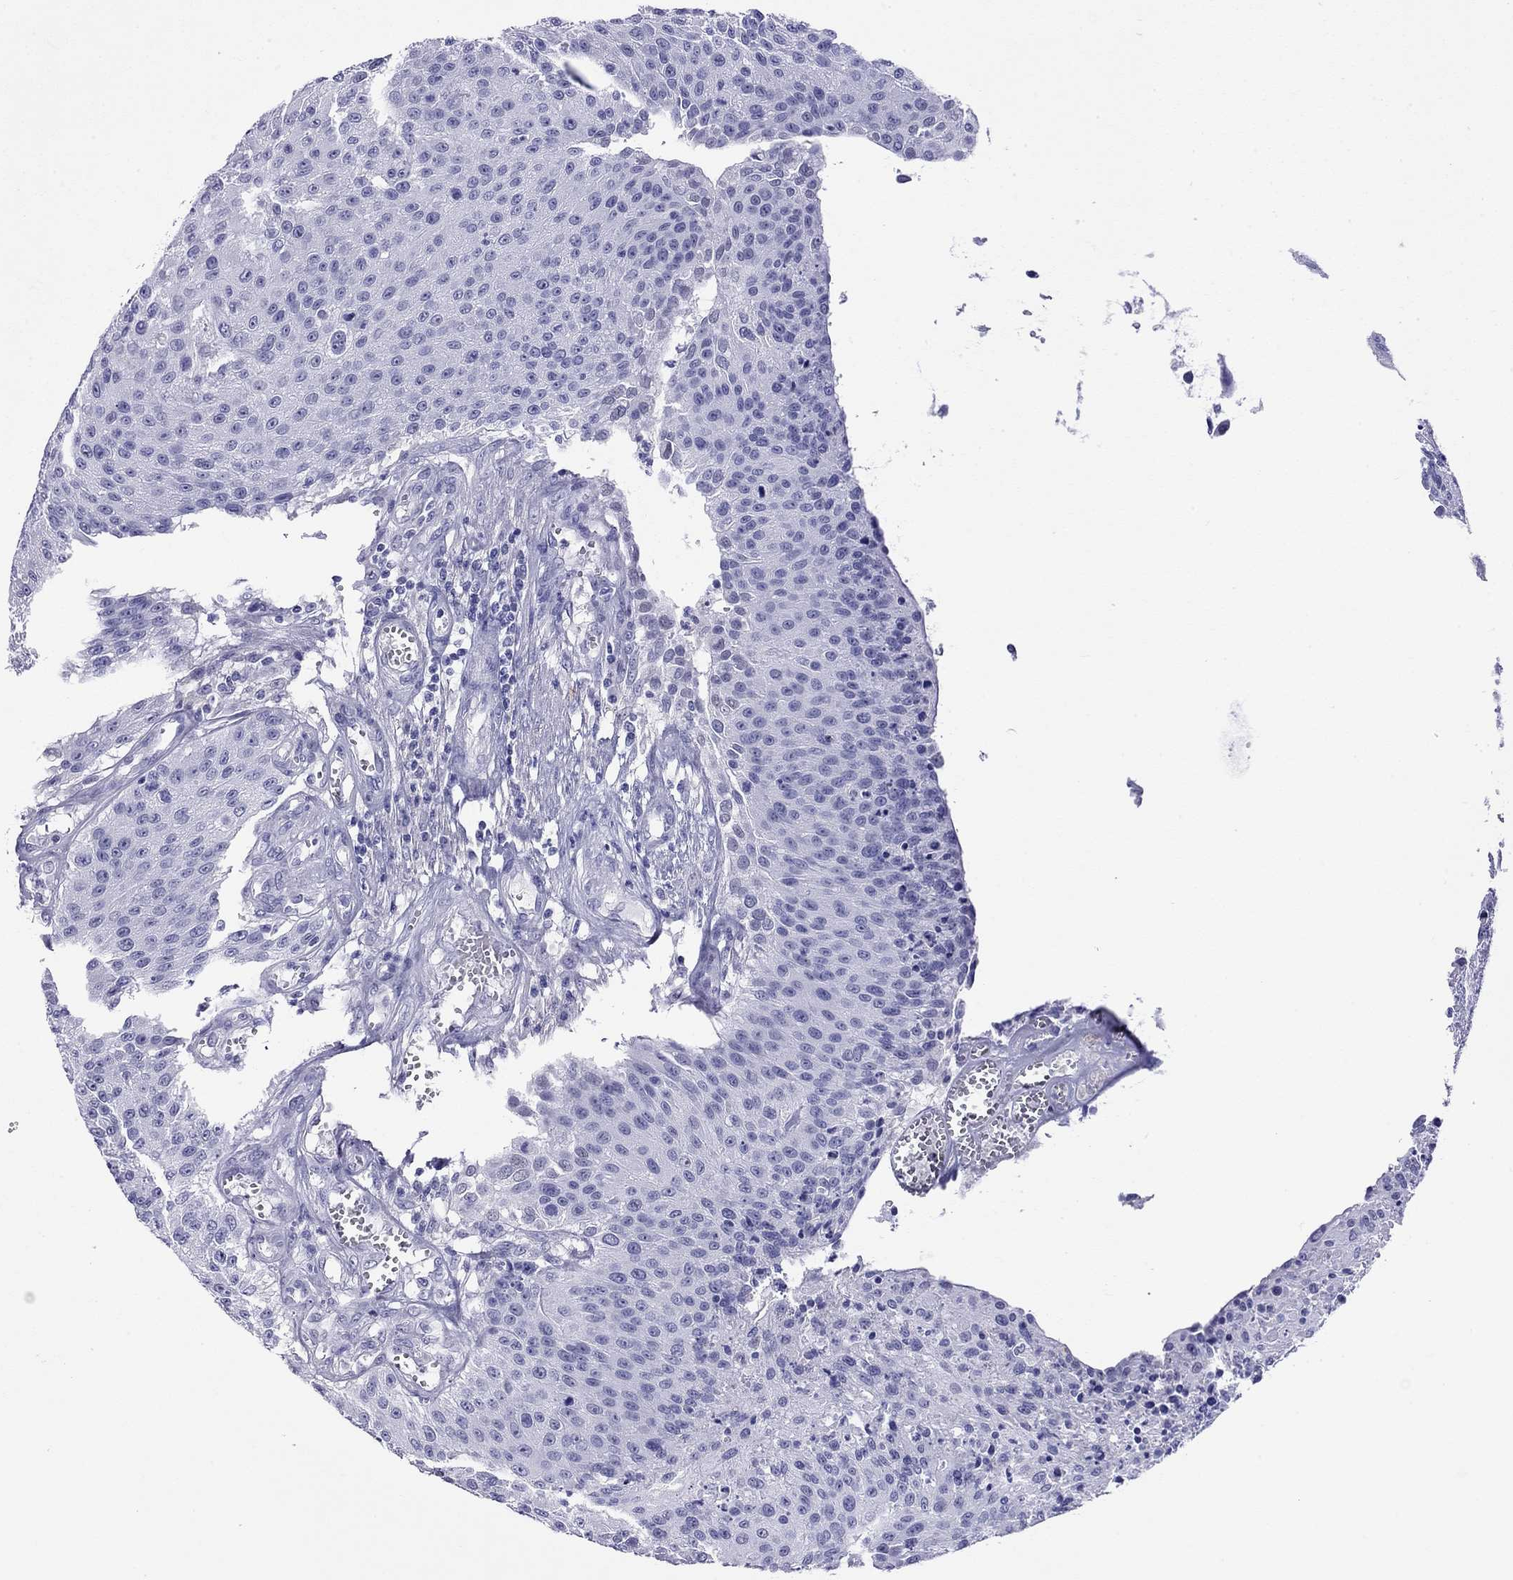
{"staining": {"intensity": "negative", "quantity": "none", "location": "none"}, "tissue": "urothelial cancer", "cell_type": "Tumor cells", "image_type": "cancer", "snomed": [{"axis": "morphology", "description": "Urothelial carcinoma, NOS"}, {"axis": "topography", "description": "Urinary bladder"}], "caption": "IHC of urothelial cancer exhibits no positivity in tumor cells.", "gene": "SLC30A8", "patient": {"sex": "male", "age": 55}}